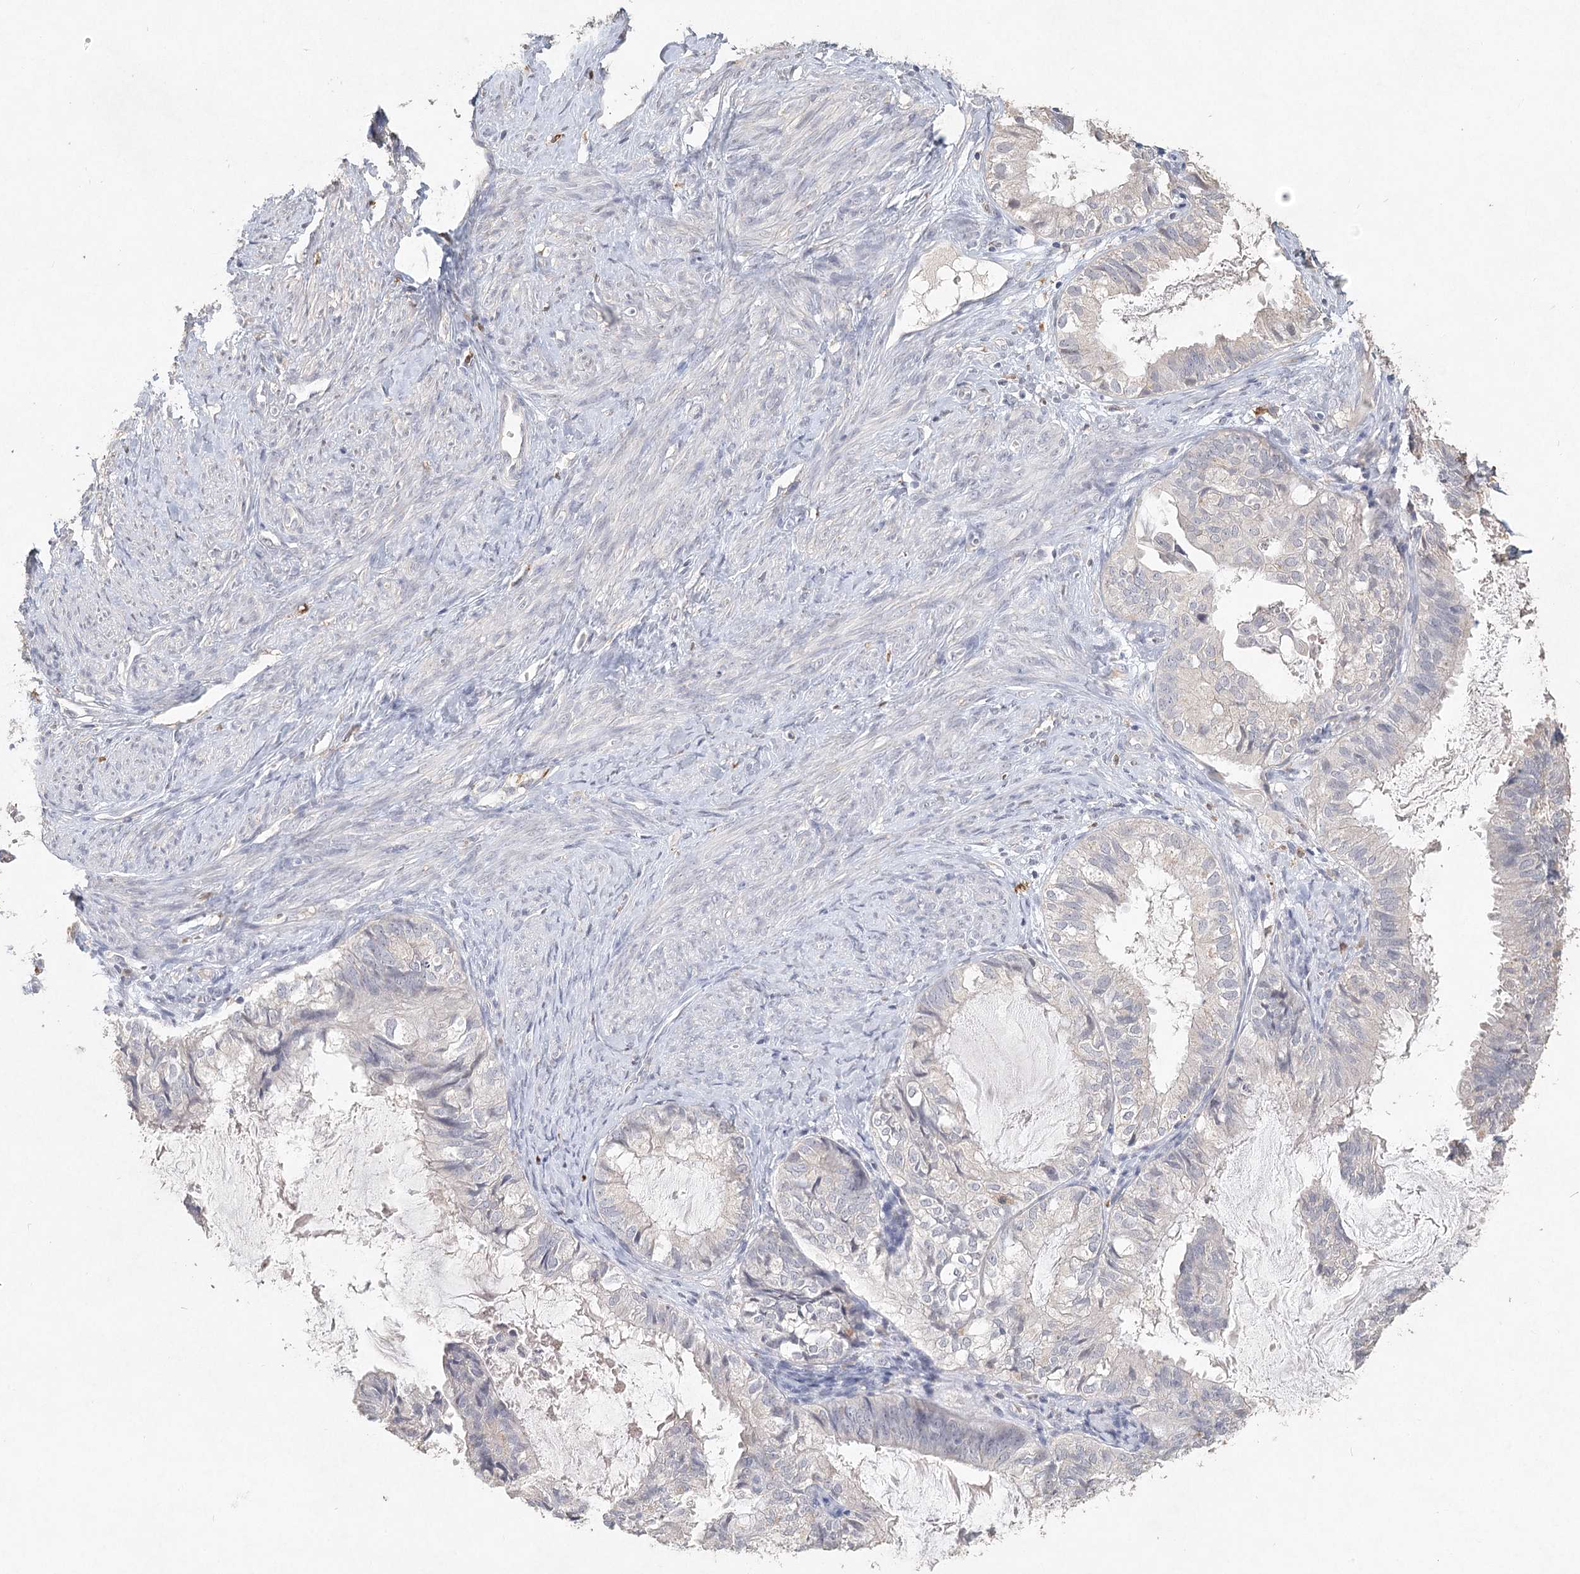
{"staining": {"intensity": "negative", "quantity": "none", "location": "none"}, "tissue": "cervical cancer", "cell_type": "Tumor cells", "image_type": "cancer", "snomed": [{"axis": "morphology", "description": "Normal tissue, NOS"}, {"axis": "morphology", "description": "Adenocarcinoma, NOS"}, {"axis": "topography", "description": "Cervix"}, {"axis": "topography", "description": "Endometrium"}], "caption": "Histopathology image shows no protein positivity in tumor cells of adenocarcinoma (cervical) tissue.", "gene": "ARSI", "patient": {"sex": "female", "age": 86}}